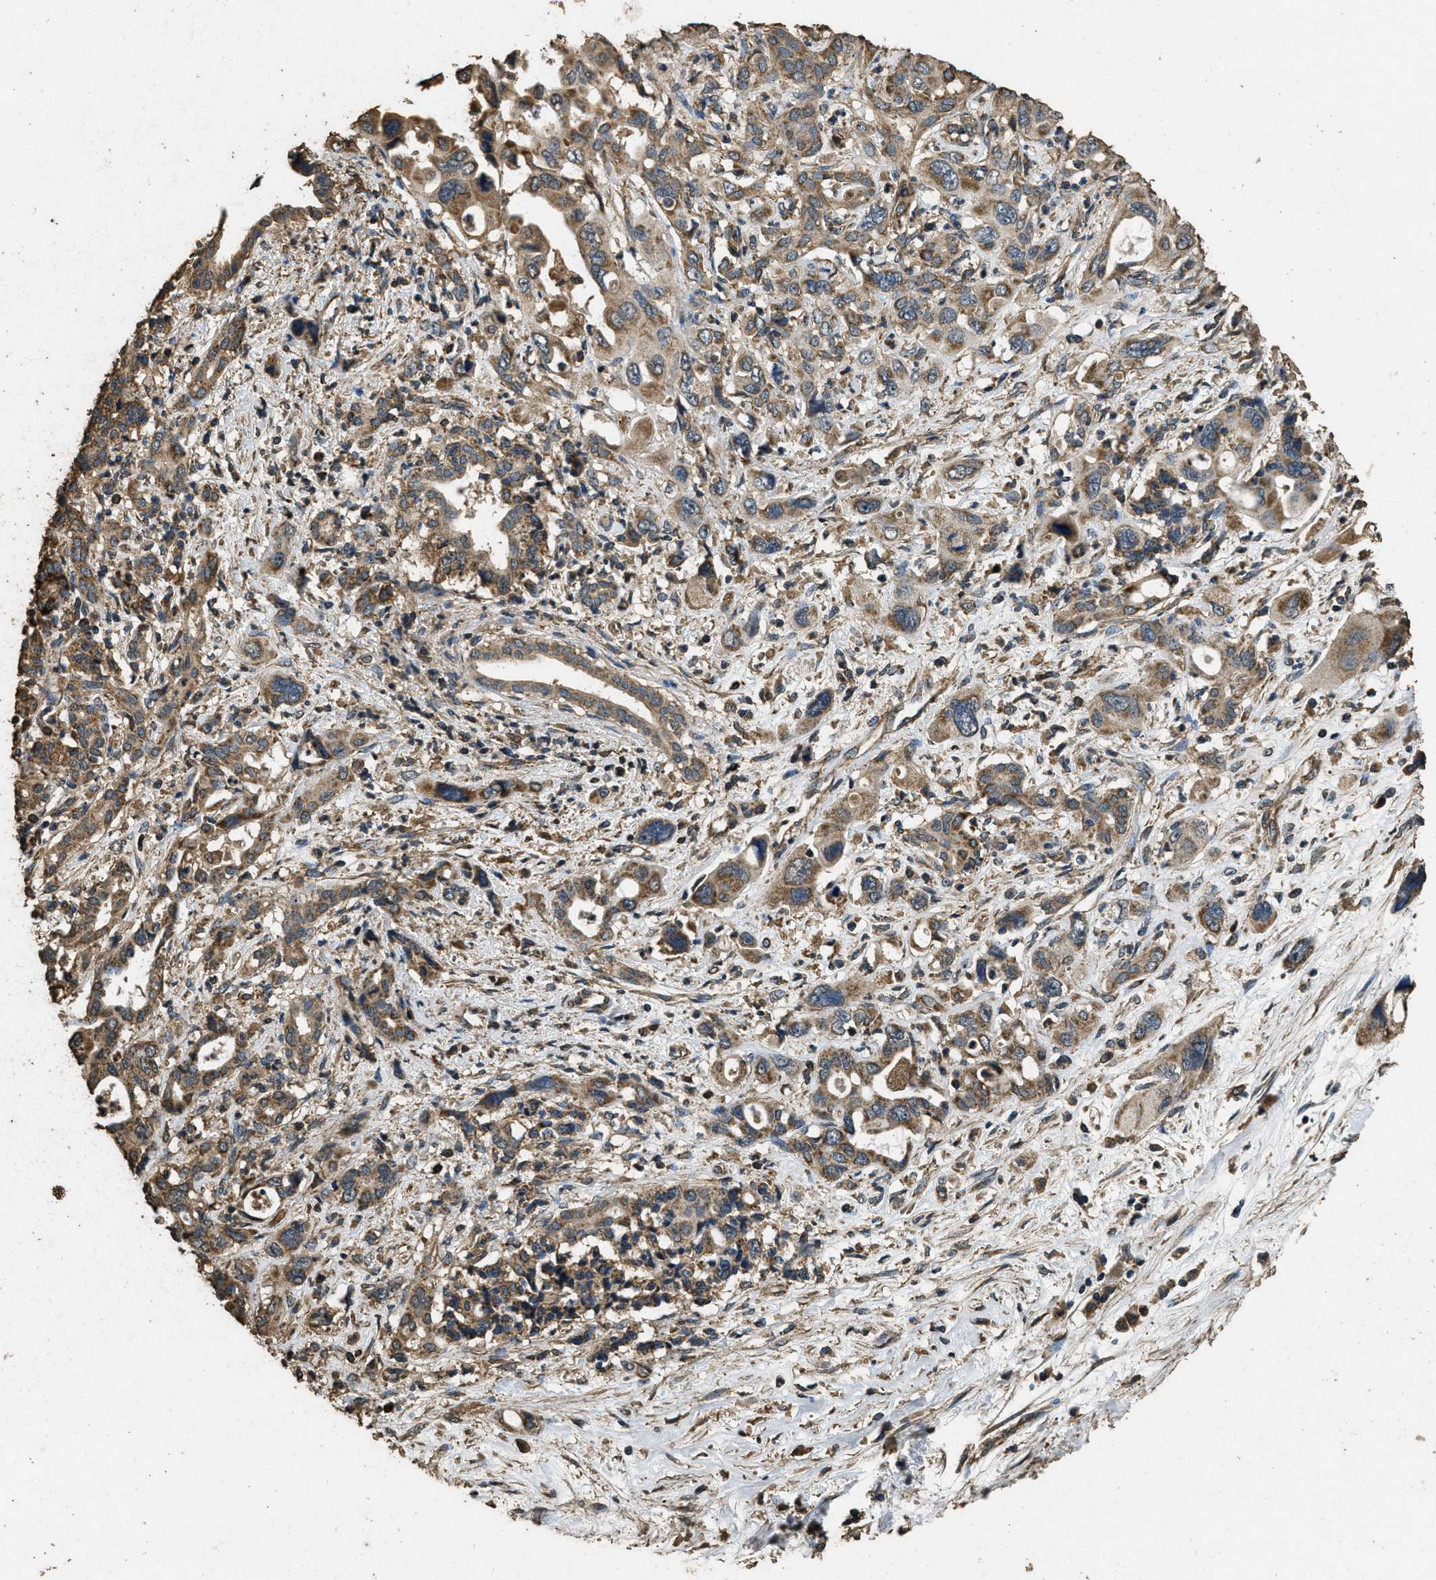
{"staining": {"intensity": "moderate", "quantity": ">75%", "location": "cytoplasmic/membranous"}, "tissue": "pancreatic cancer", "cell_type": "Tumor cells", "image_type": "cancer", "snomed": [{"axis": "morphology", "description": "Adenocarcinoma, NOS"}, {"axis": "topography", "description": "Pancreas"}], "caption": "DAB (3,3'-diaminobenzidine) immunohistochemical staining of pancreatic cancer (adenocarcinoma) displays moderate cytoplasmic/membranous protein positivity in about >75% of tumor cells. The protein of interest is stained brown, and the nuclei are stained in blue (DAB IHC with brightfield microscopy, high magnification).", "gene": "CYRIA", "patient": {"sex": "male", "age": 46}}